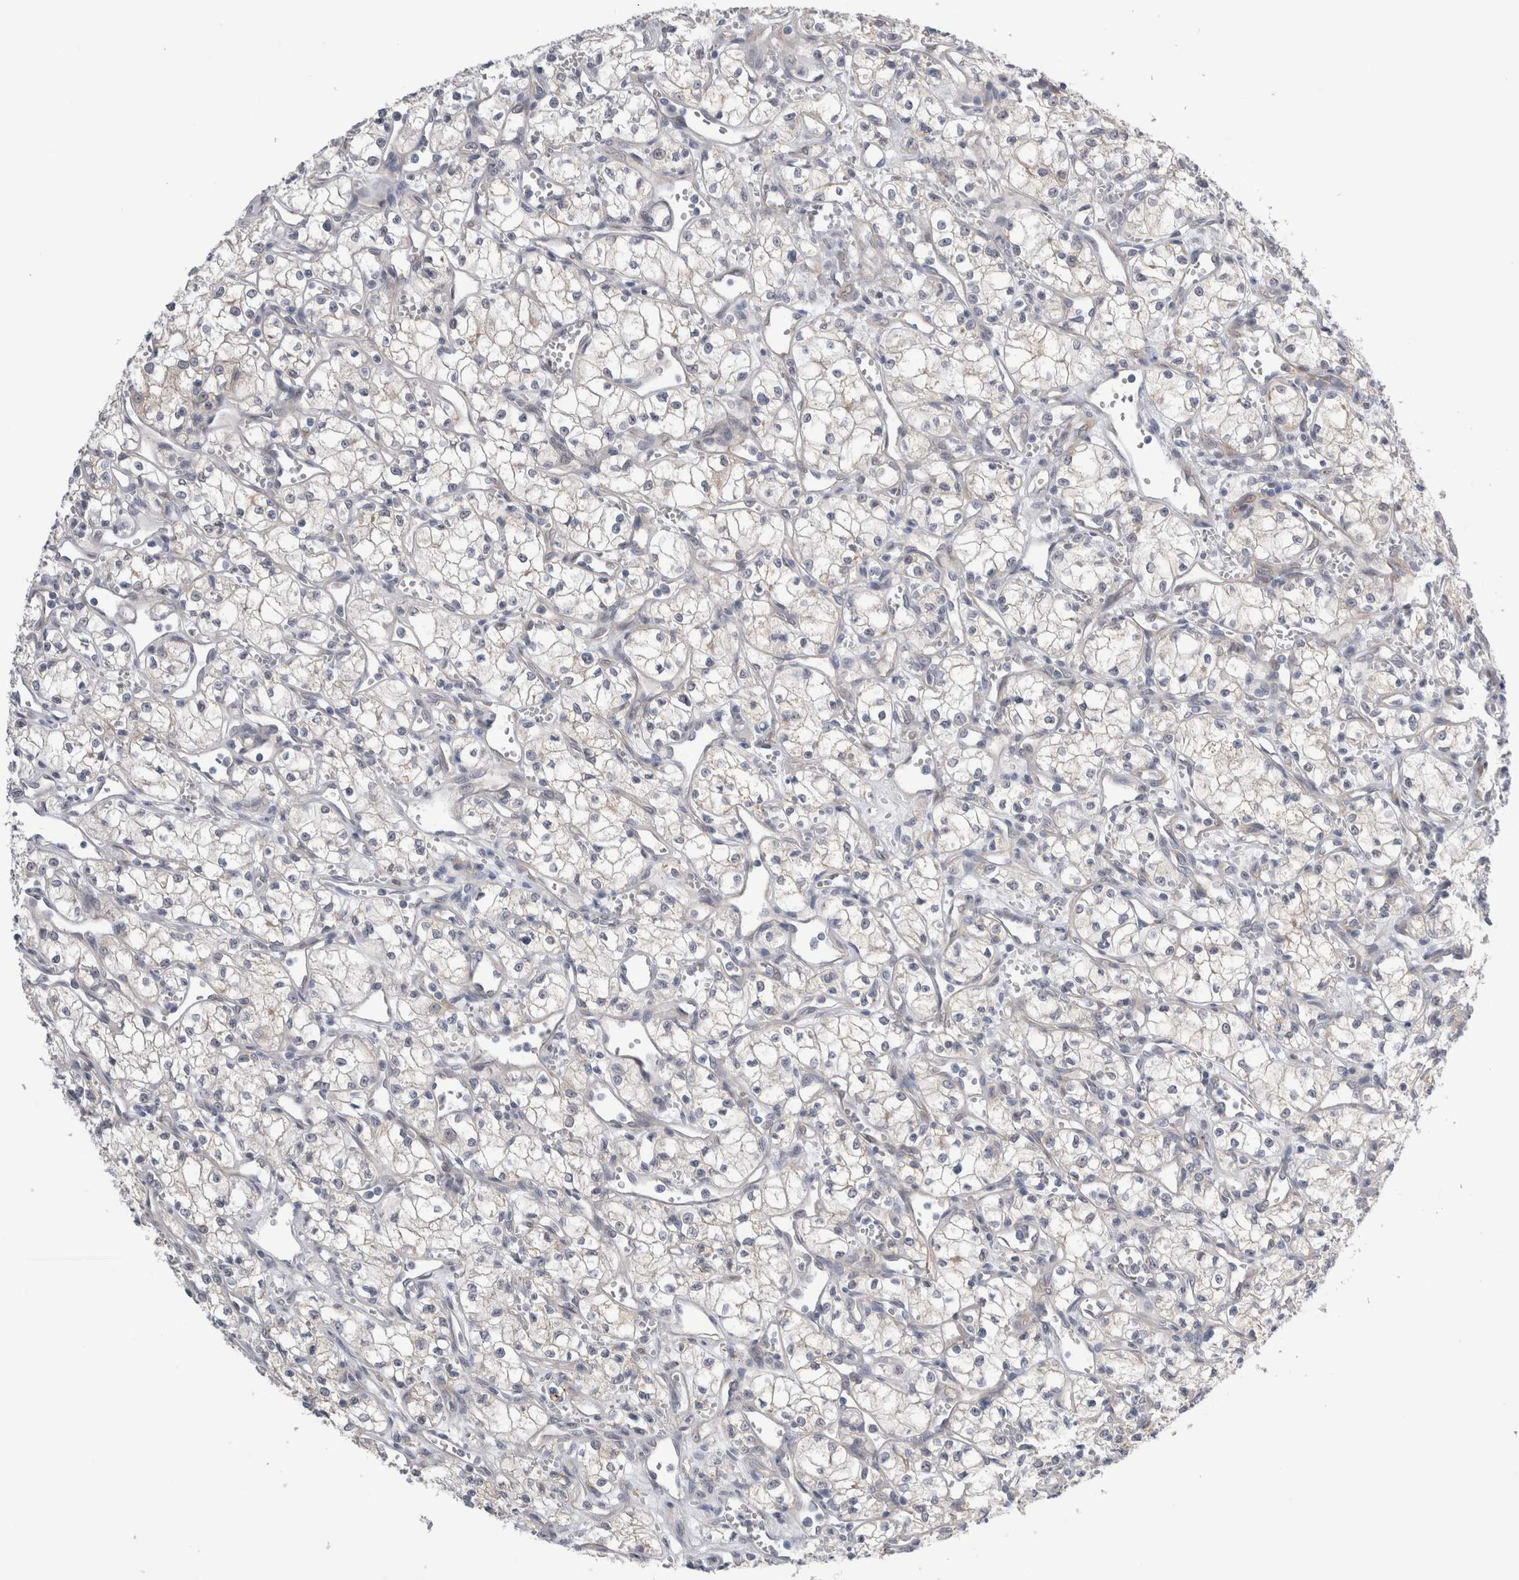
{"staining": {"intensity": "negative", "quantity": "none", "location": "none"}, "tissue": "renal cancer", "cell_type": "Tumor cells", "image_type": "cancer", "snomed": [{"axis": "morphology", "description": "Adenocarcinoma, NOS"}, {"axis": "topography", "description": "Kidney"}], "caption": "DAB (3,3'-diaminobenzidine) immunohistochemical staining of human renal adenocarcinoma demonstrates no significant staining in tumor cells. (DAB immunohistochemistry (IHC), high magnification).", "gene": "TAFA5", "patient": {"sex": "male", "age": 59}}